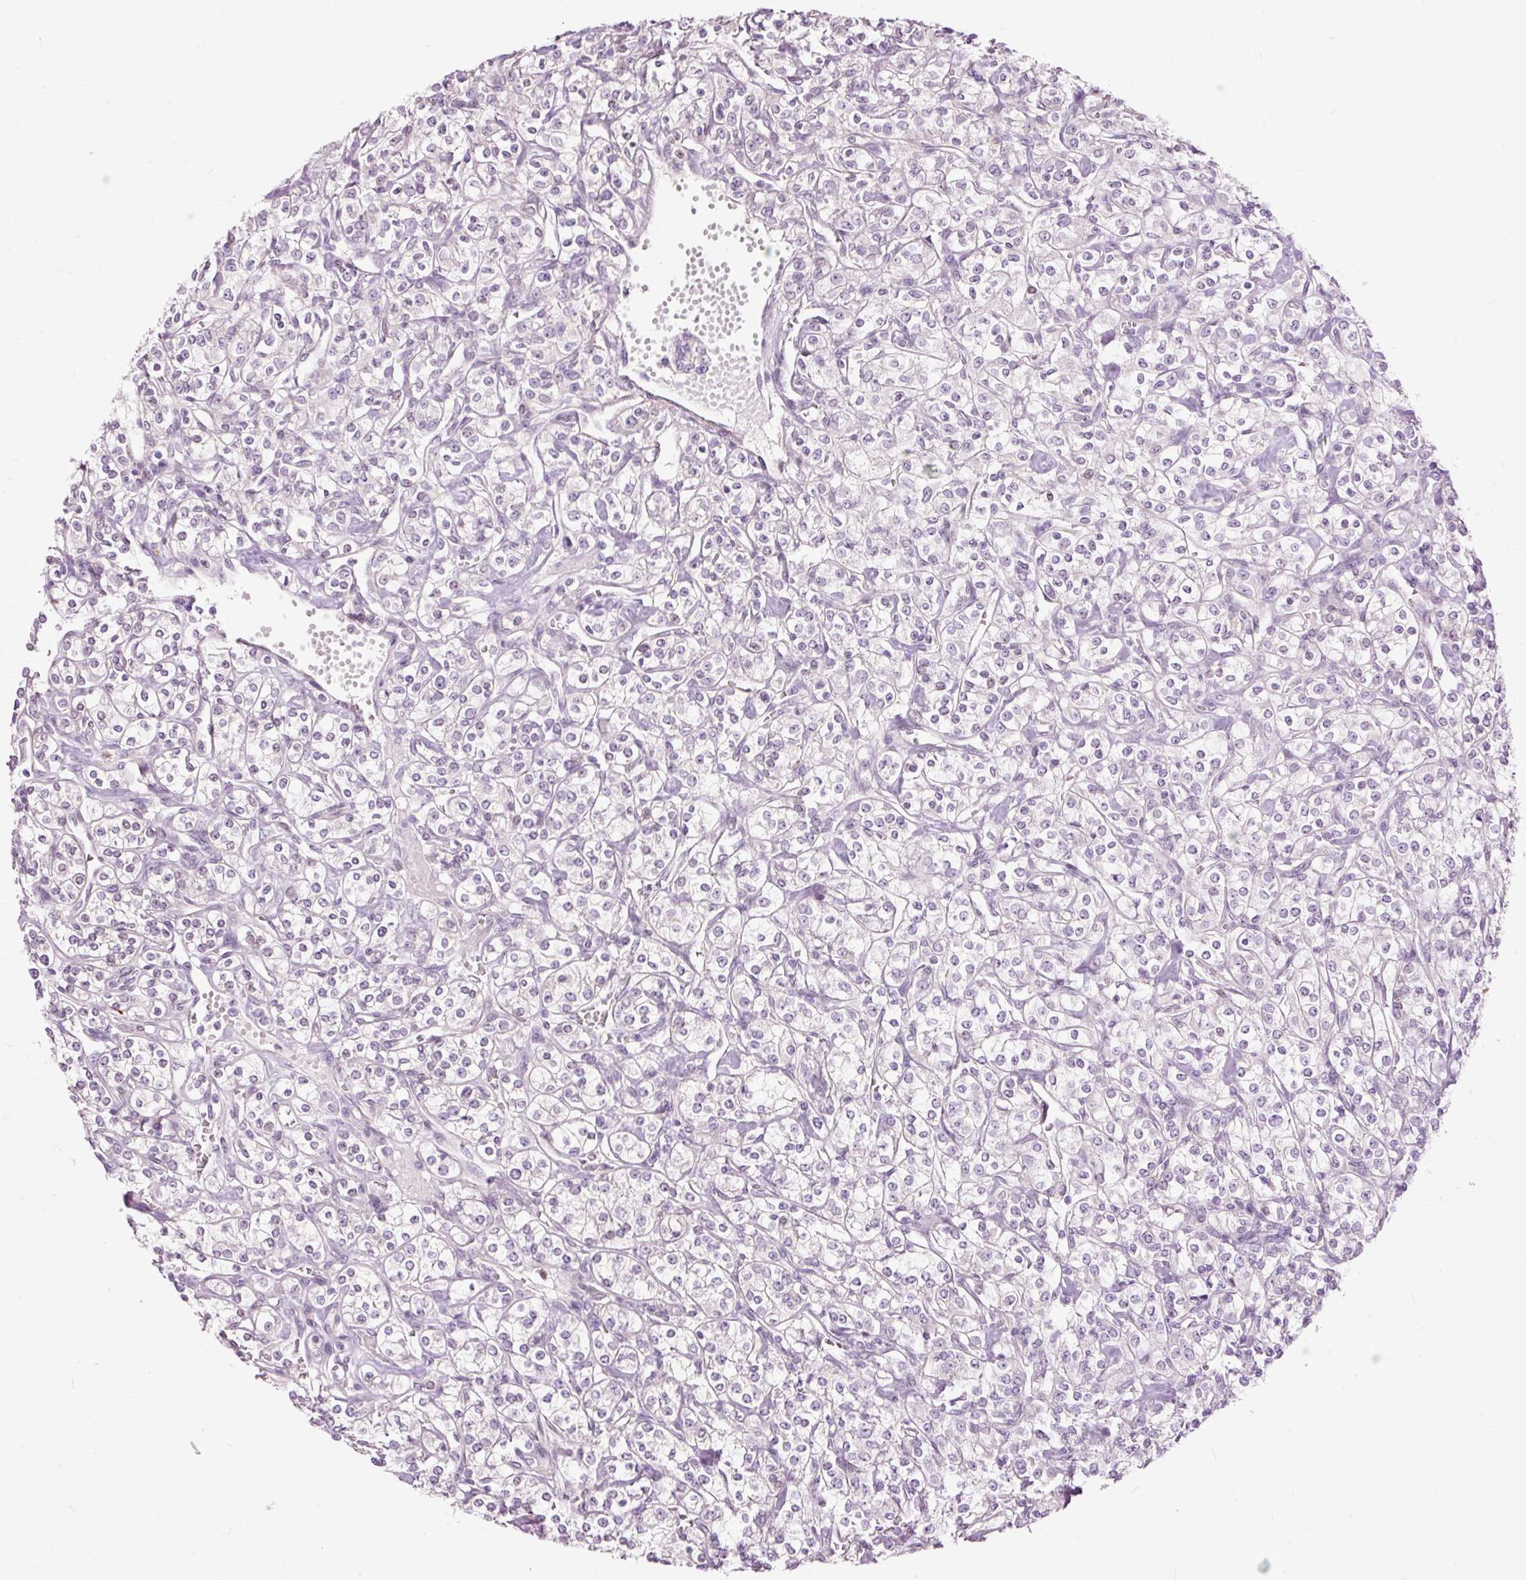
{"staining": {"intensity": "negative", "quantity": "none", "location": "none"}, "tissue": "renal cancer", "cell_type": "Tumor cells", "image_type": "cancer", "snomed": [{"axis": "morphology", "description": "Adenocarcinoma, NOS"}, {"axis": "topography", "description": "Kidney"}], "caption": "Human renal cancer stained for a protein using IHC demonstrates no positivity in tumor cells.", "gene": "FCRL4", "patient": {"sex": "male", "age": 77}}